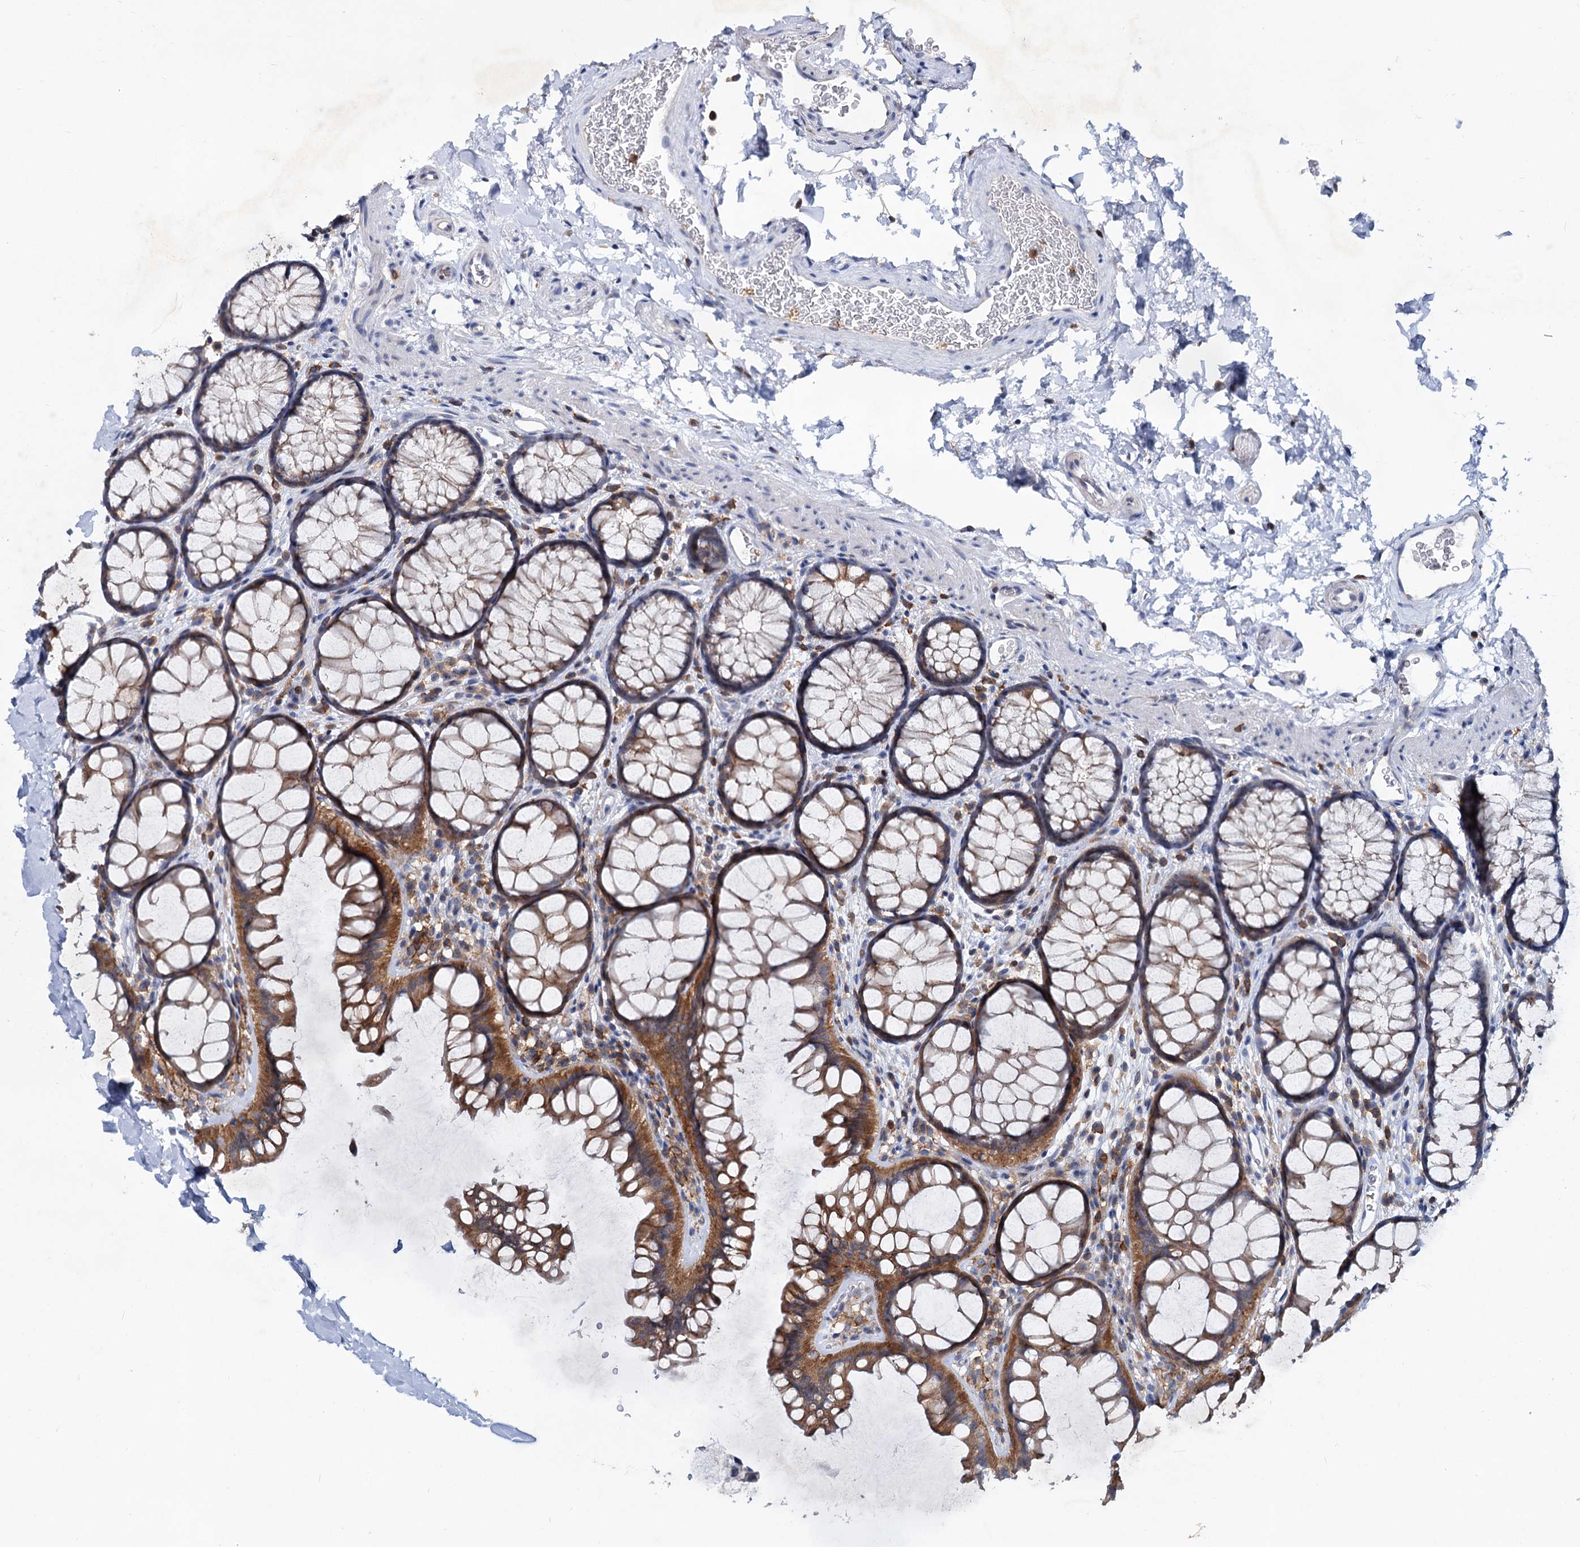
{"staining": {"intensity": "negative", "quantity": "none", "location": "none"}, "tissue": "colon", "cell_type": "Endothelial cells", "image_type": "normal", "snomed": [{"axis": "morphology", "description": "Normal tissue, NOS"}, {"axis": "topography", "description": "Colon"}], "caption": "DAB immunohistochemical staining of unremarkable human colon displays no significant expression in endothelial cells. (DAB (3,3'-diaminobenzidine) immunohistochemistry with hematoxylin counter stain).", "gene": "LRCH4", "patient": {"sex": "female", "age": 82}}